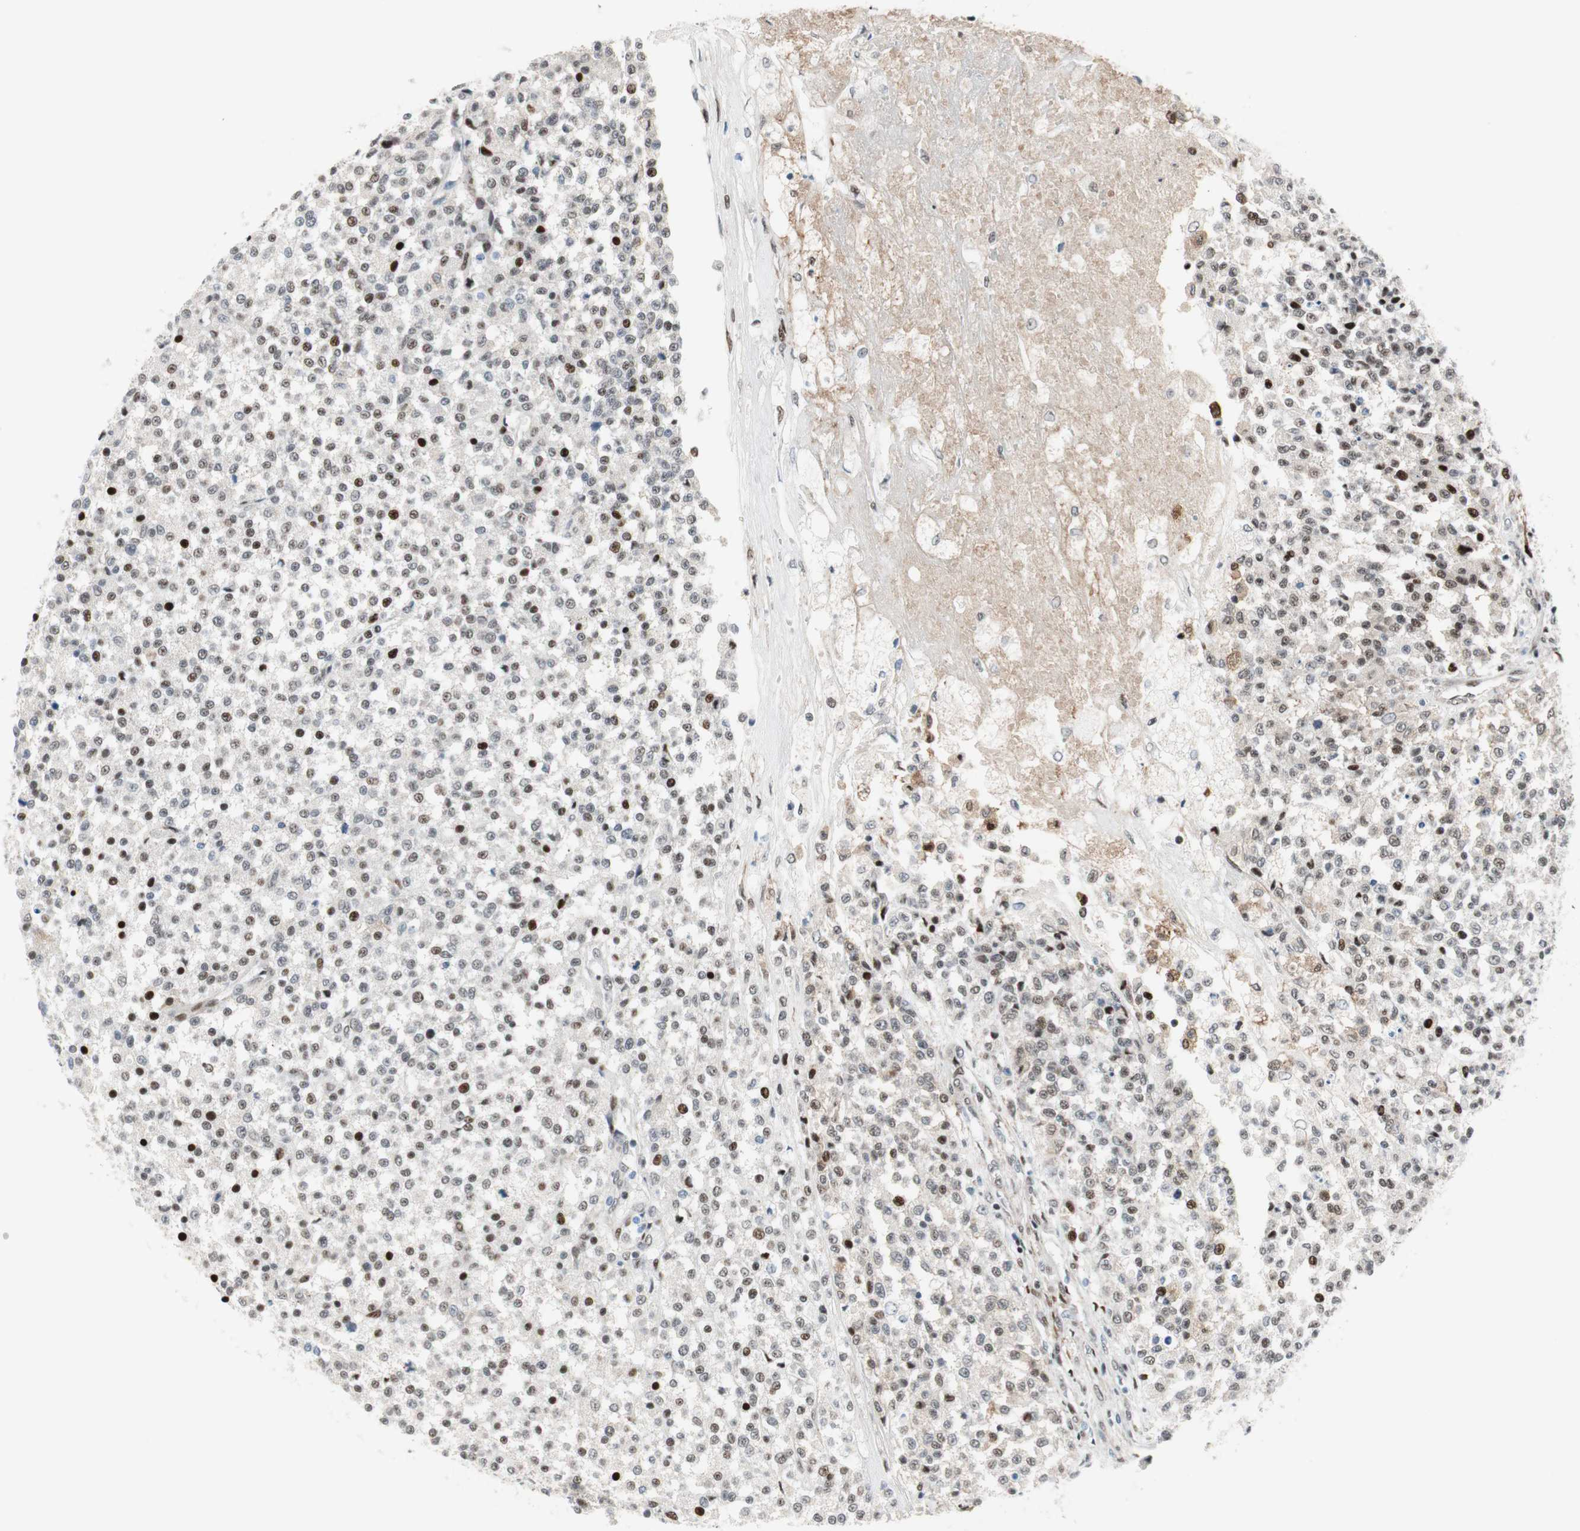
{"staining": {"intensity": "strong", "quantity": "<25%", "location": "nuclear"}, "tissue": "testis cancer", "cell_type": "Tumor cells", "image_type": "cancer", "snomed": [{"axis": "morphology", "description": "Seminoma, NOS"}, {"axis": "topography", "description": "Testis"}], "caption": "Immunohistochemical staining of human testis cancer reveals medium levels of strong nuclear protein expression in about <25% of tumor cells. (DAB (3,3'-diaminobenzidine) = brown stain, brightfield microscopy at high magnification).", "gene": "FBXO44", "patient": {"sex": "male", "age": 59}}